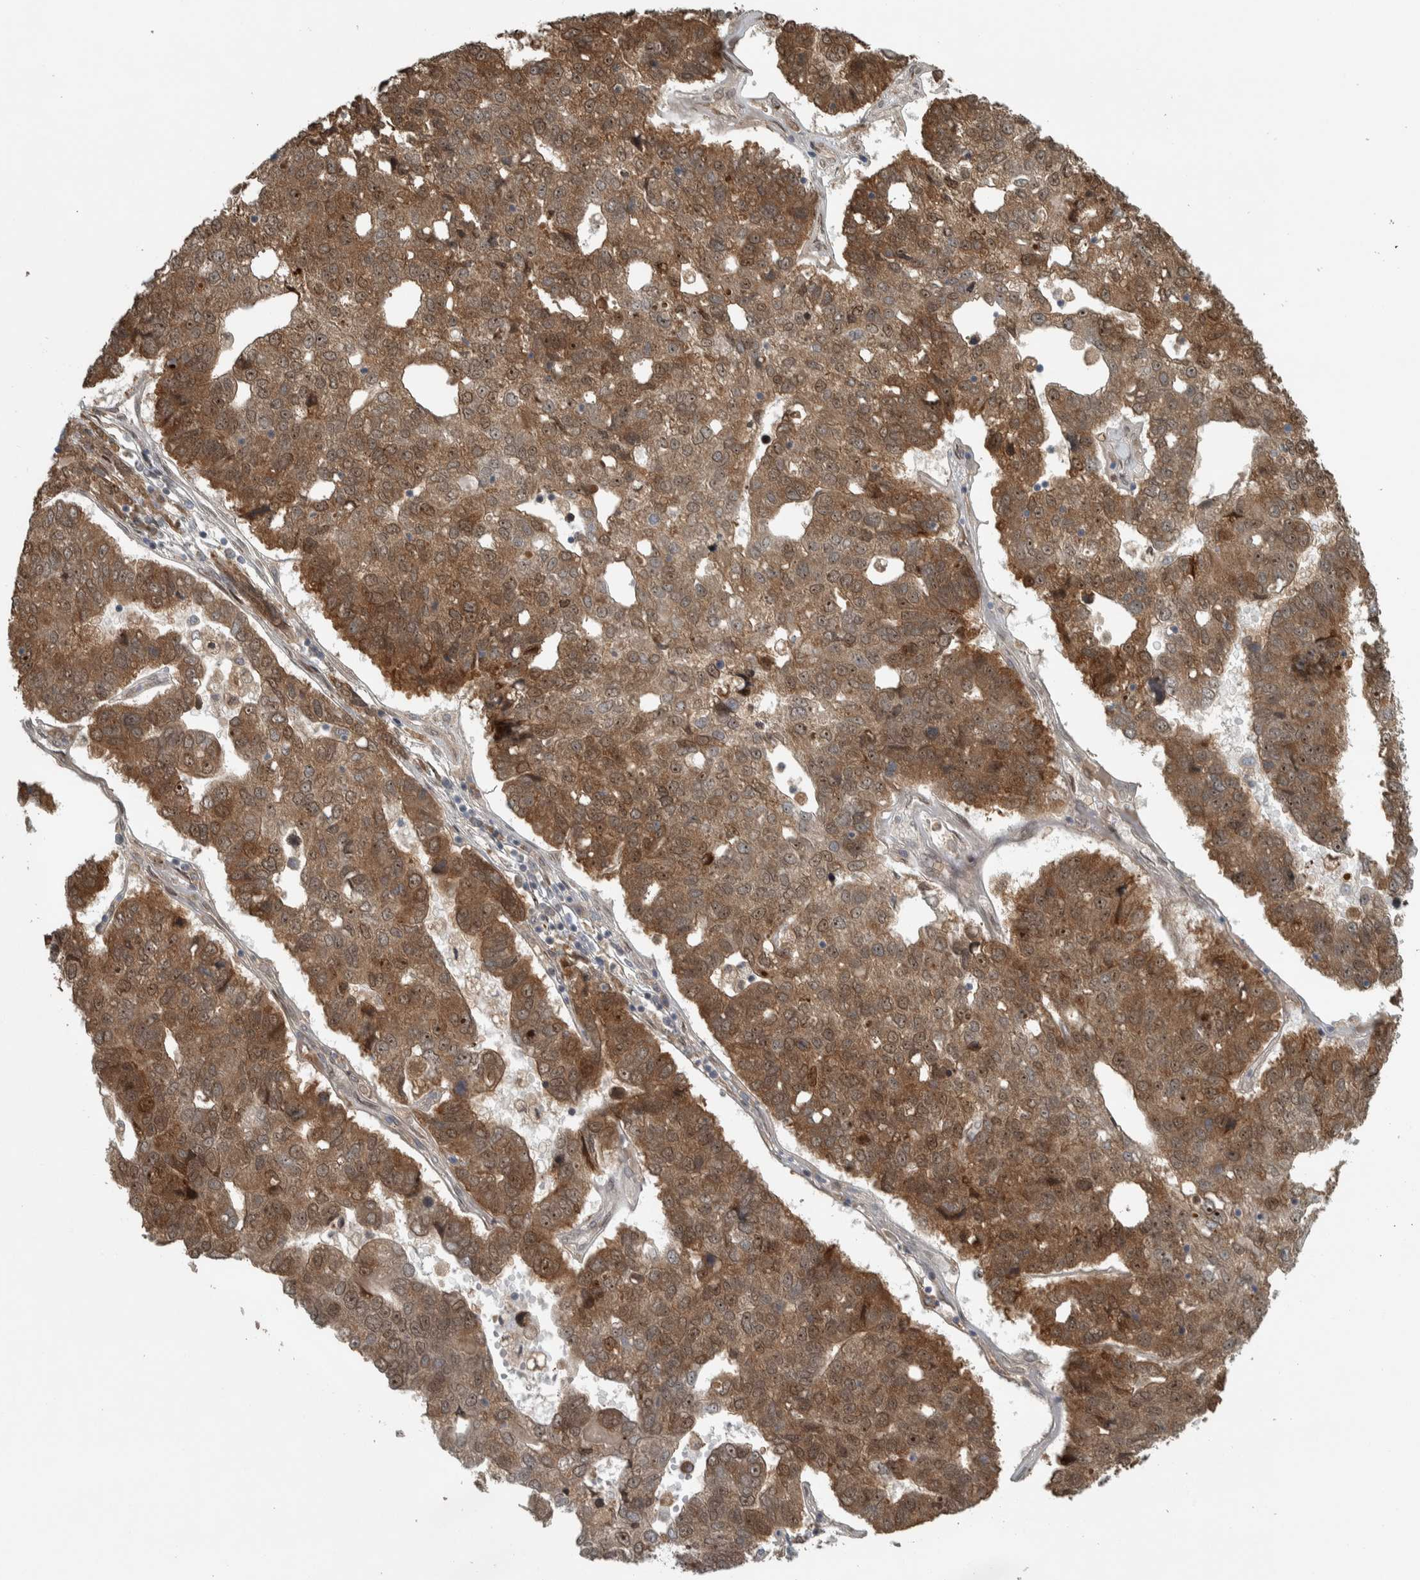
{"staining": {"intensity": "strong", "quantity": ">75%", "location": "cytoplasmic/membranous,nuclear"}, "tissue": "pancreatic cancer", "cell_type": "Tumor cells", "image_type": "cancer", "snomed": [{"axis": "morphology", "description": "Adenocarcinoma, NOS"}, {"axis": "topography", "description": "Pancreas"}], "caption": "Tumor cells show high levels of strong cytoplasmic/membranous and nuclear expression in approximately >75% of cells in human pancreatic cancer (adenocarcinoma).", "gene": "XPO5", "patient": {"sex": "female", "age": 61}}